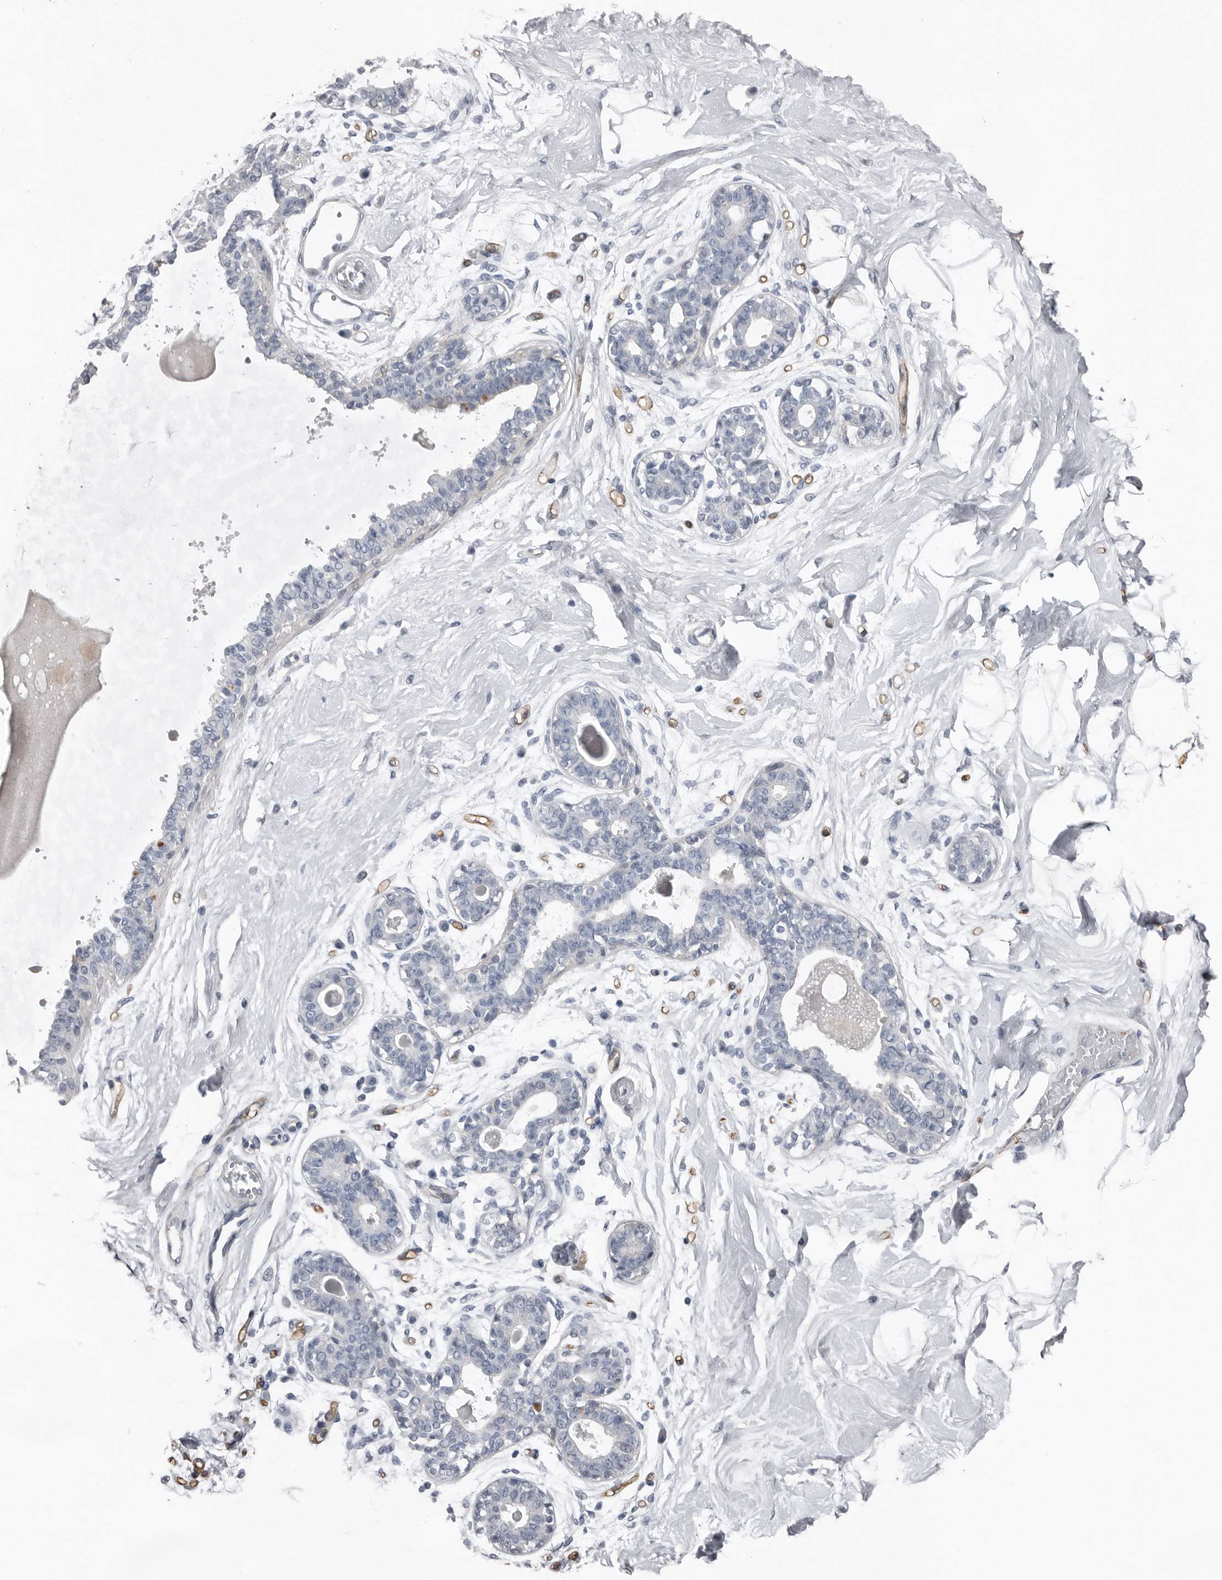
{"staining": {"intensity": "negative", "quantity": "none", "location": "none"}, "tissue": "breast", "cell_type": "Adipocytes", "image_type": "normal", "snomed": [{"axis": "morphology", "description": "Normal tissue, NOS"}, {"axis": "topography", "description": "Breast"}], "caption": "DAB (3,3'-diaminobenzidine) immunohistochemical staining of benign breast shows no significant positivity in adipocytes.", "gene": "FABP7", "patient": {"sex": "female", "age": 45}}